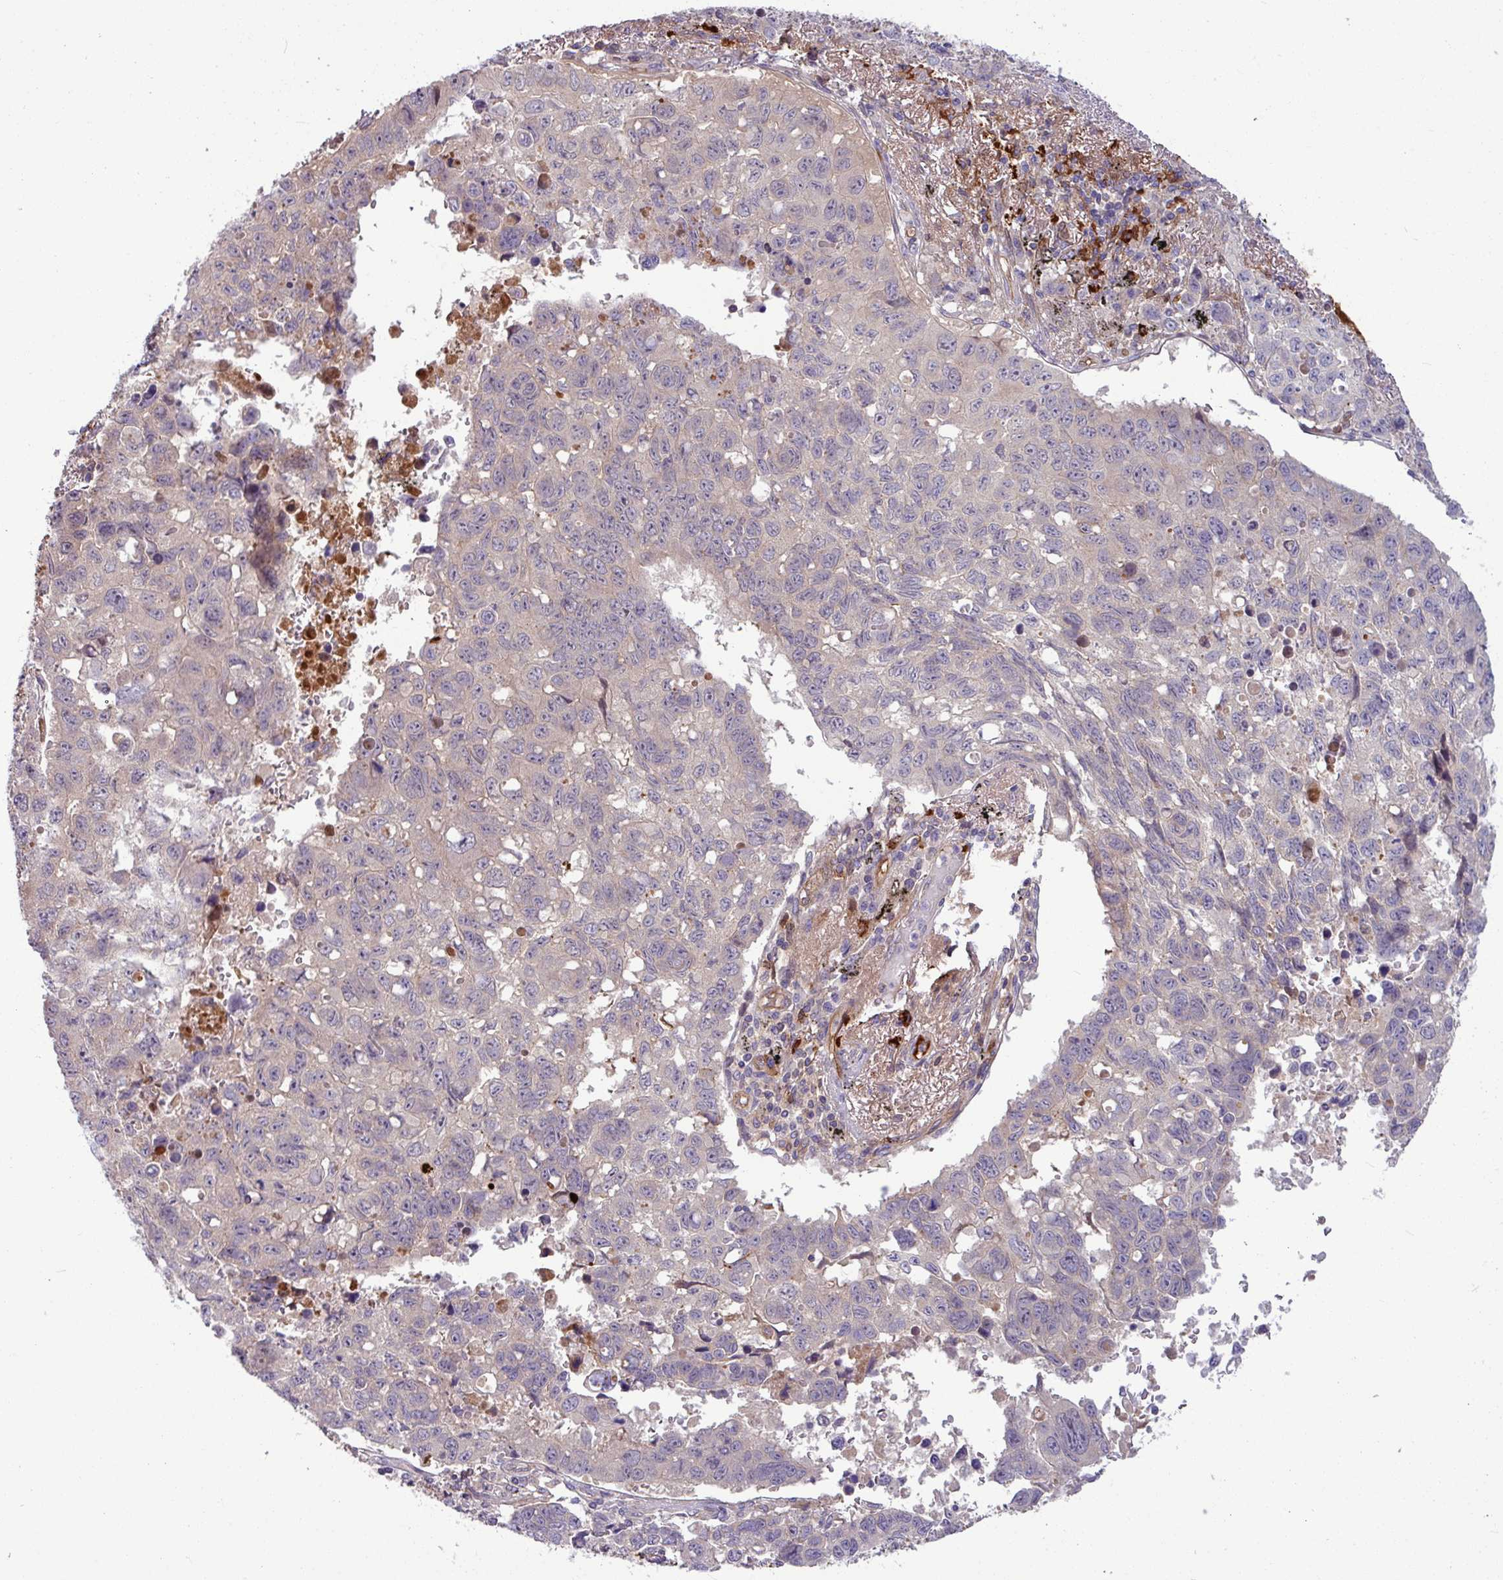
{"staining": {"intensity": "negative", "quantity": "none", "location": "none"}, "tissue": "lung cancer", "cell_type": "Tumor cells", "image_type": "cancer", "snomed": [{"axis": "morphology", "description": "Squamous cell carcinoma, NOS"}, {"axis": "topography", "description": "Lung"}], "caption": "Immunohistochemistry (IHC) histopathology image of human lung cancer (squamous cell carcinoma) stained for a protein (brown), which displays no staining in tumor cells.", "gene": "B4GALNT4", "patient": {"sex": "male", "age": 60}}